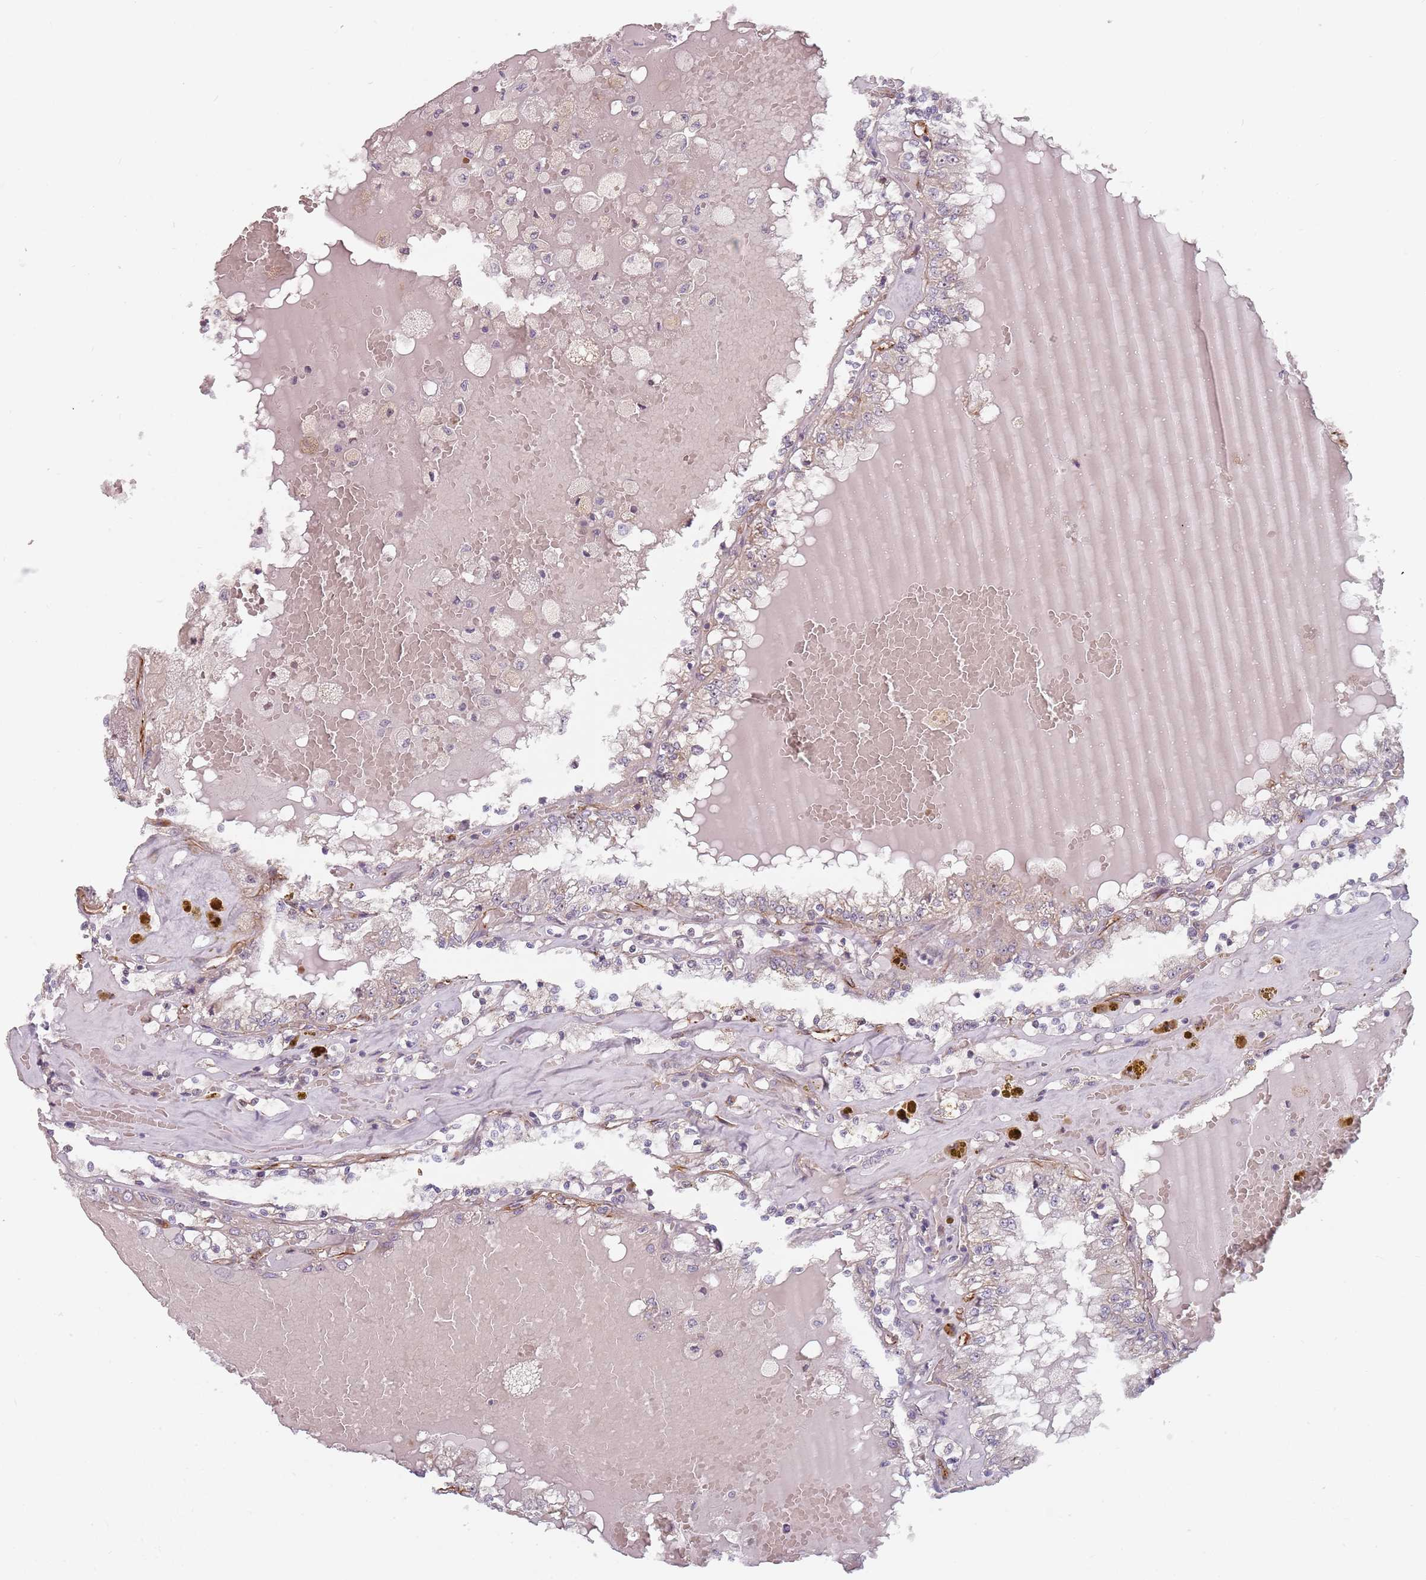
{"staining": {"intensity": "negative", "quantity": "none", "location": "none"}, "tissue": "renal cancer", "cell_type": "Tumor cells", "image_type": "cancer", "snomed": [{"axis": "morphology", "description": "Adenocarcinoma, NOS"}, {"axis": "topography", "description": "Kidney"}], "caption": "The histopathology image shows no significant positivity in tumor cells of renal adenocarcinoma.", "gene": "GAS2L3", "patient": {"sex": "female", "age": 56}}